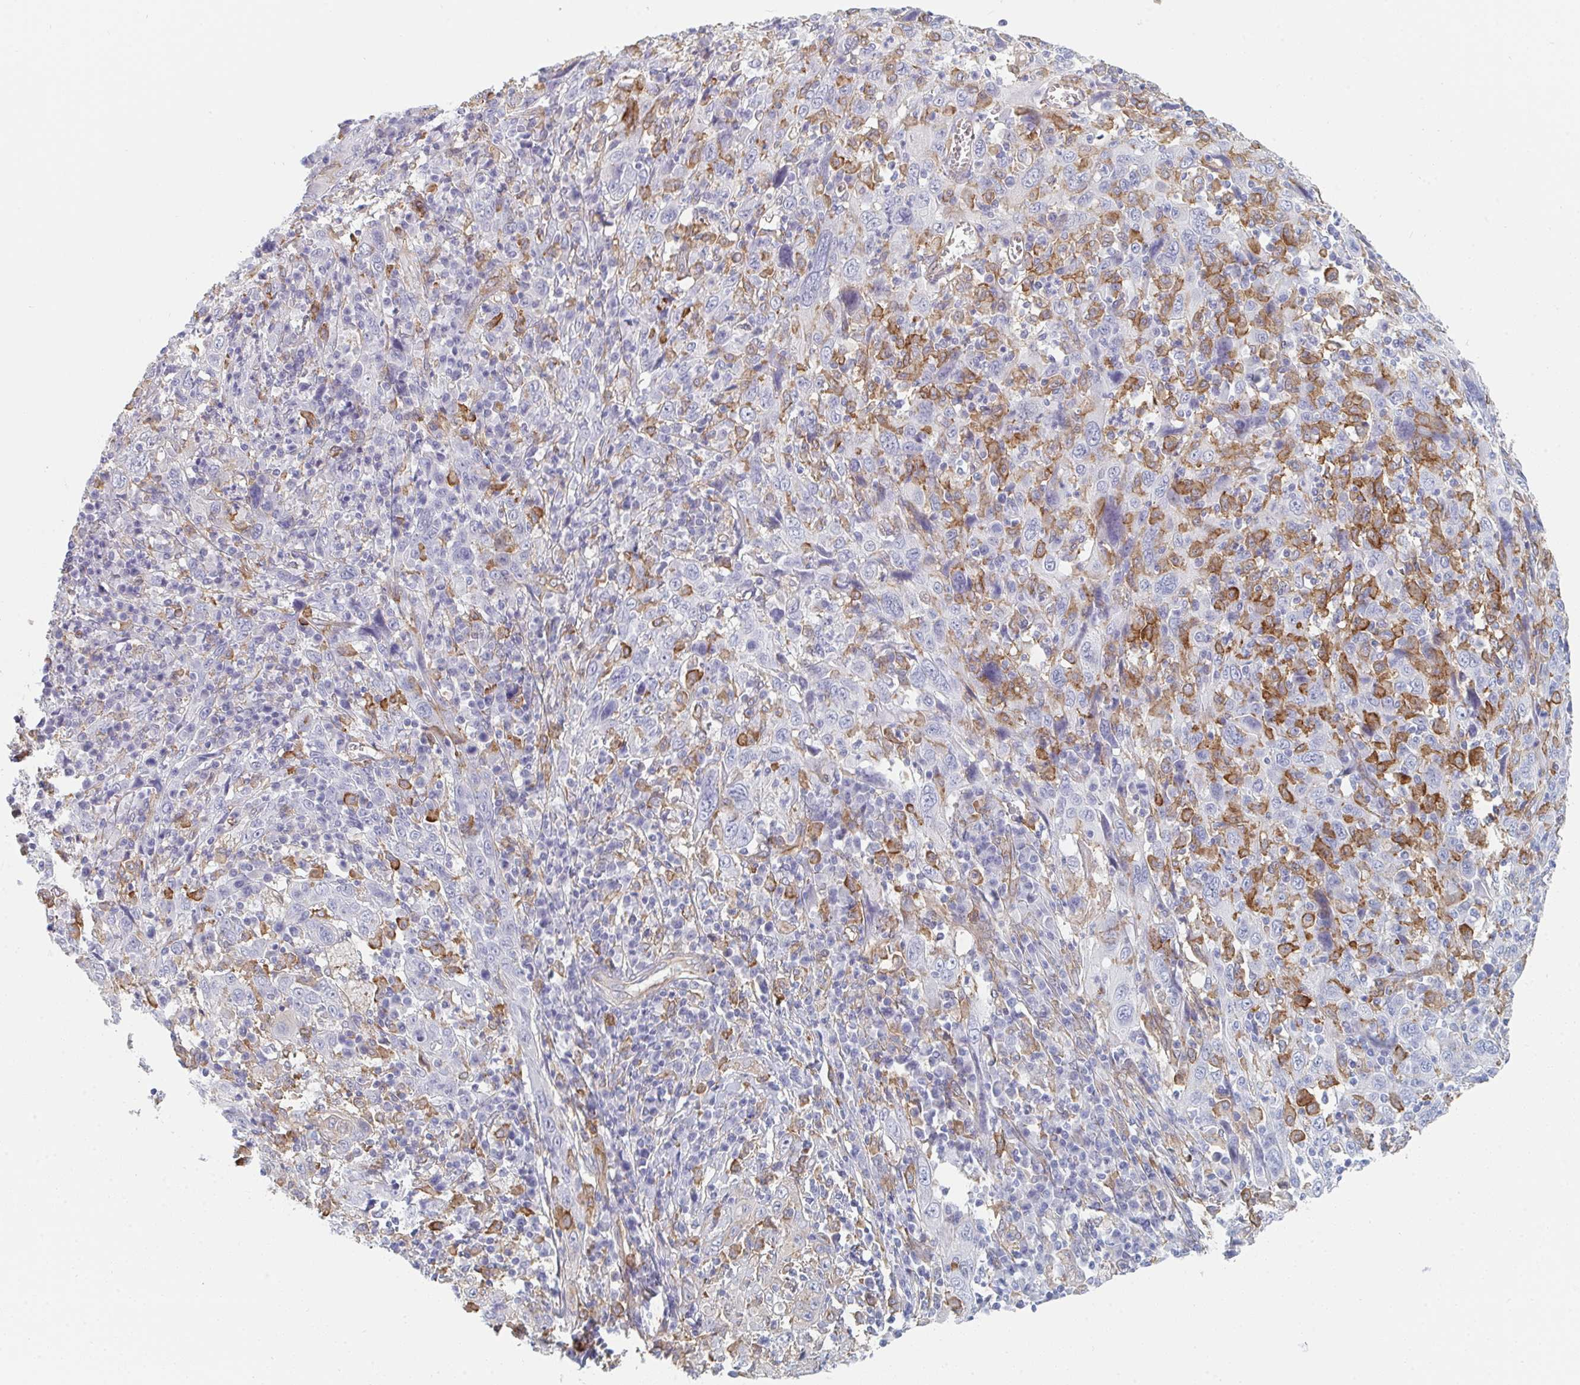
{"staining": {"intensity": "negative", "quantity": "none", "location": "none"}, "tissue": "cervical cancer", "cell_type": "Tumor cells", "image_type": "cancer", "snomed": [{"axis": "morphology", "description": "Squamous cell carcinoma, NOS"}, {"axis": "topography", "description": "Cervix"}], "caption": "Immunohistochemical staining of cervical cancer displays no significant positivity in tumor cells.", "gene": "DAB2", "patient": {"sex": "female", "age": 46}}